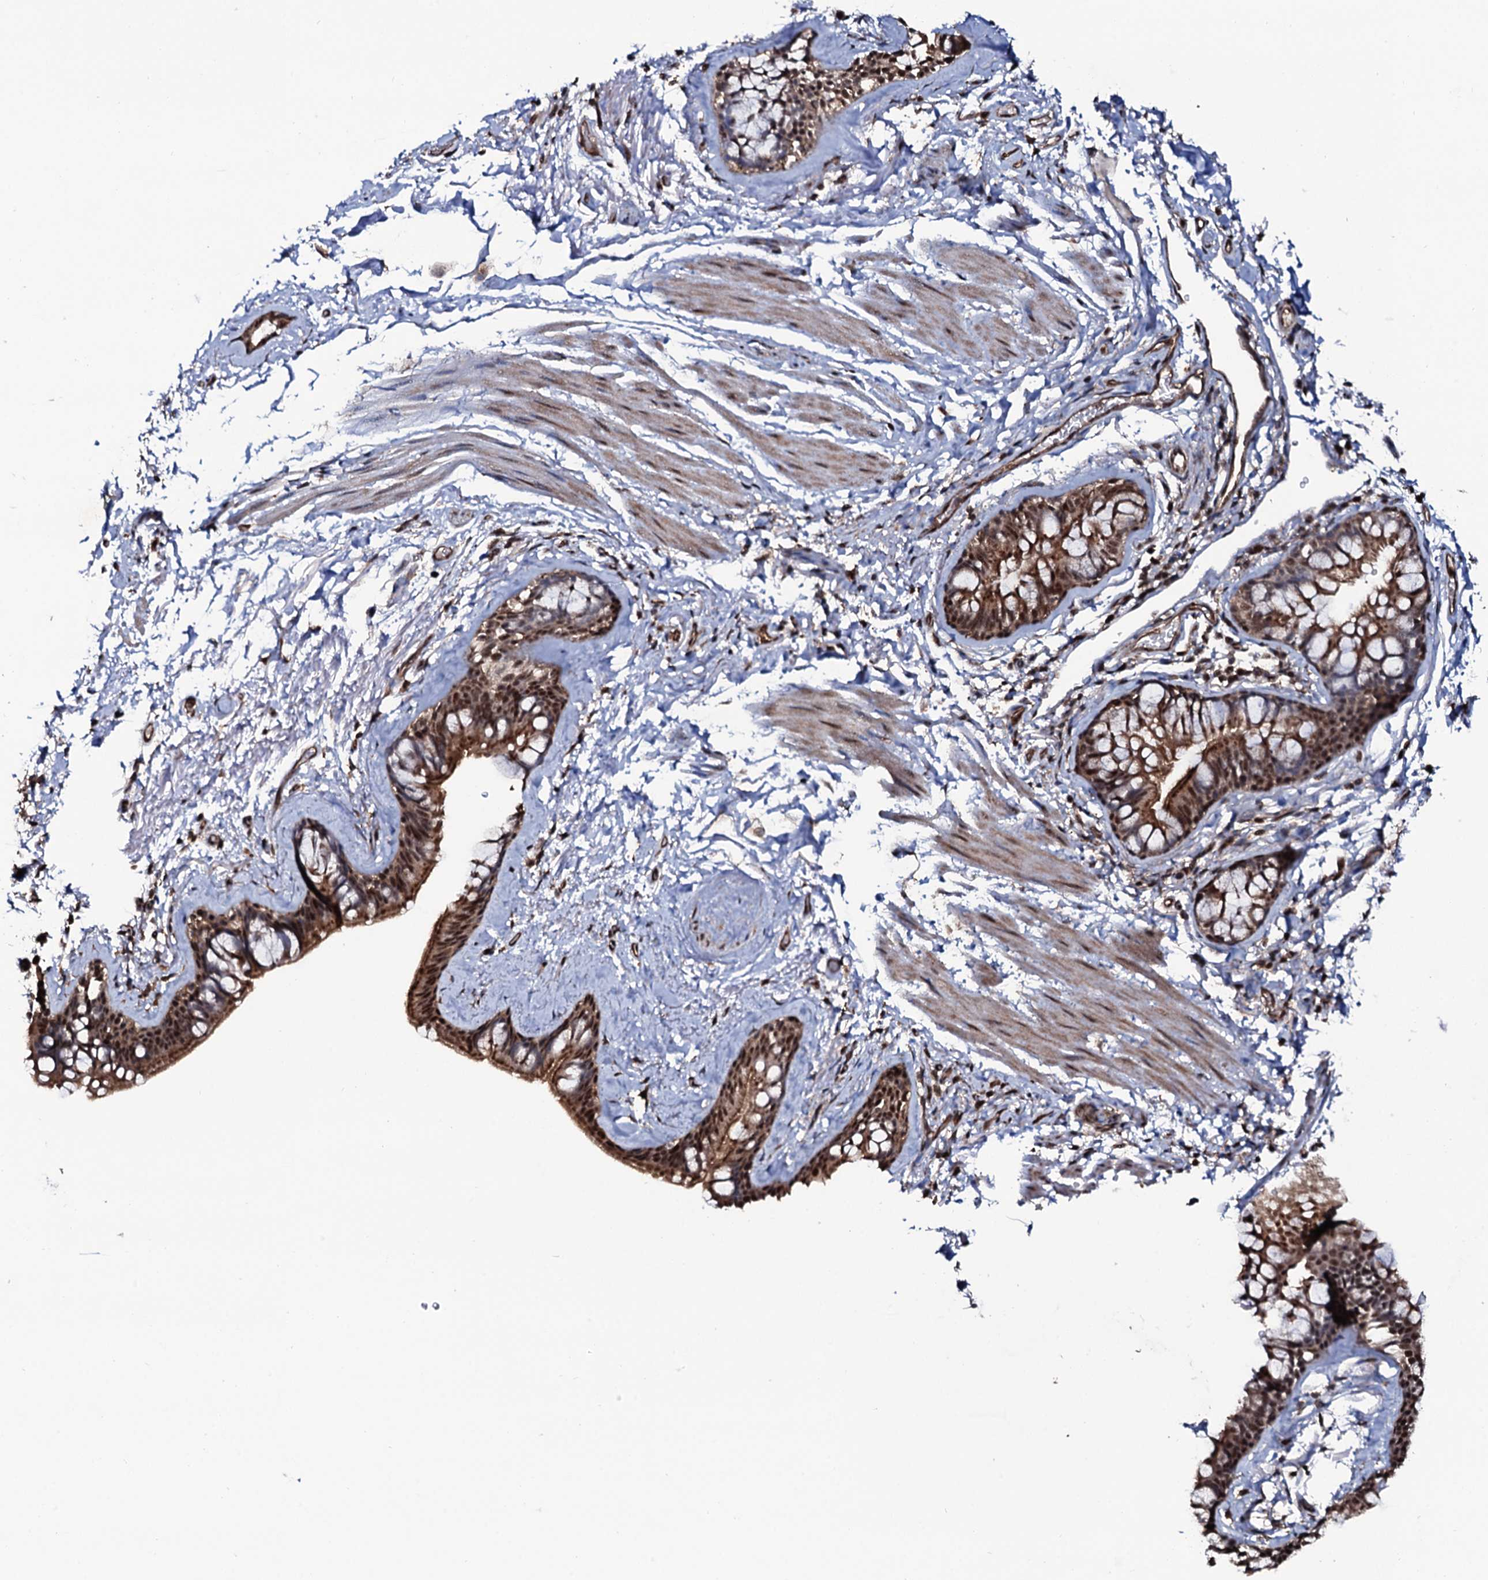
{"staining": {"intensity": "moderate", "quantity": ">75%", "location": "cytoplasmic/membranous,nuclear"}, "tissue": "bronchus", "cell_type": "Respiratory epithelial cells", "image_type": "normal", "snomed": [{"axis": "morphology", "description": "Normal tissue, NOS"}, {"axis": "topography", "description": "Cartilage tissue"}], "caption": "Protein expression by IHC demonstrates moderate cytoplasmic/membranous,nuclear staining in about >75% of respiratory epithelial cells in benign bronchus.", "gene": "COG6", "patient": {"sex": "male", "age": 63}}